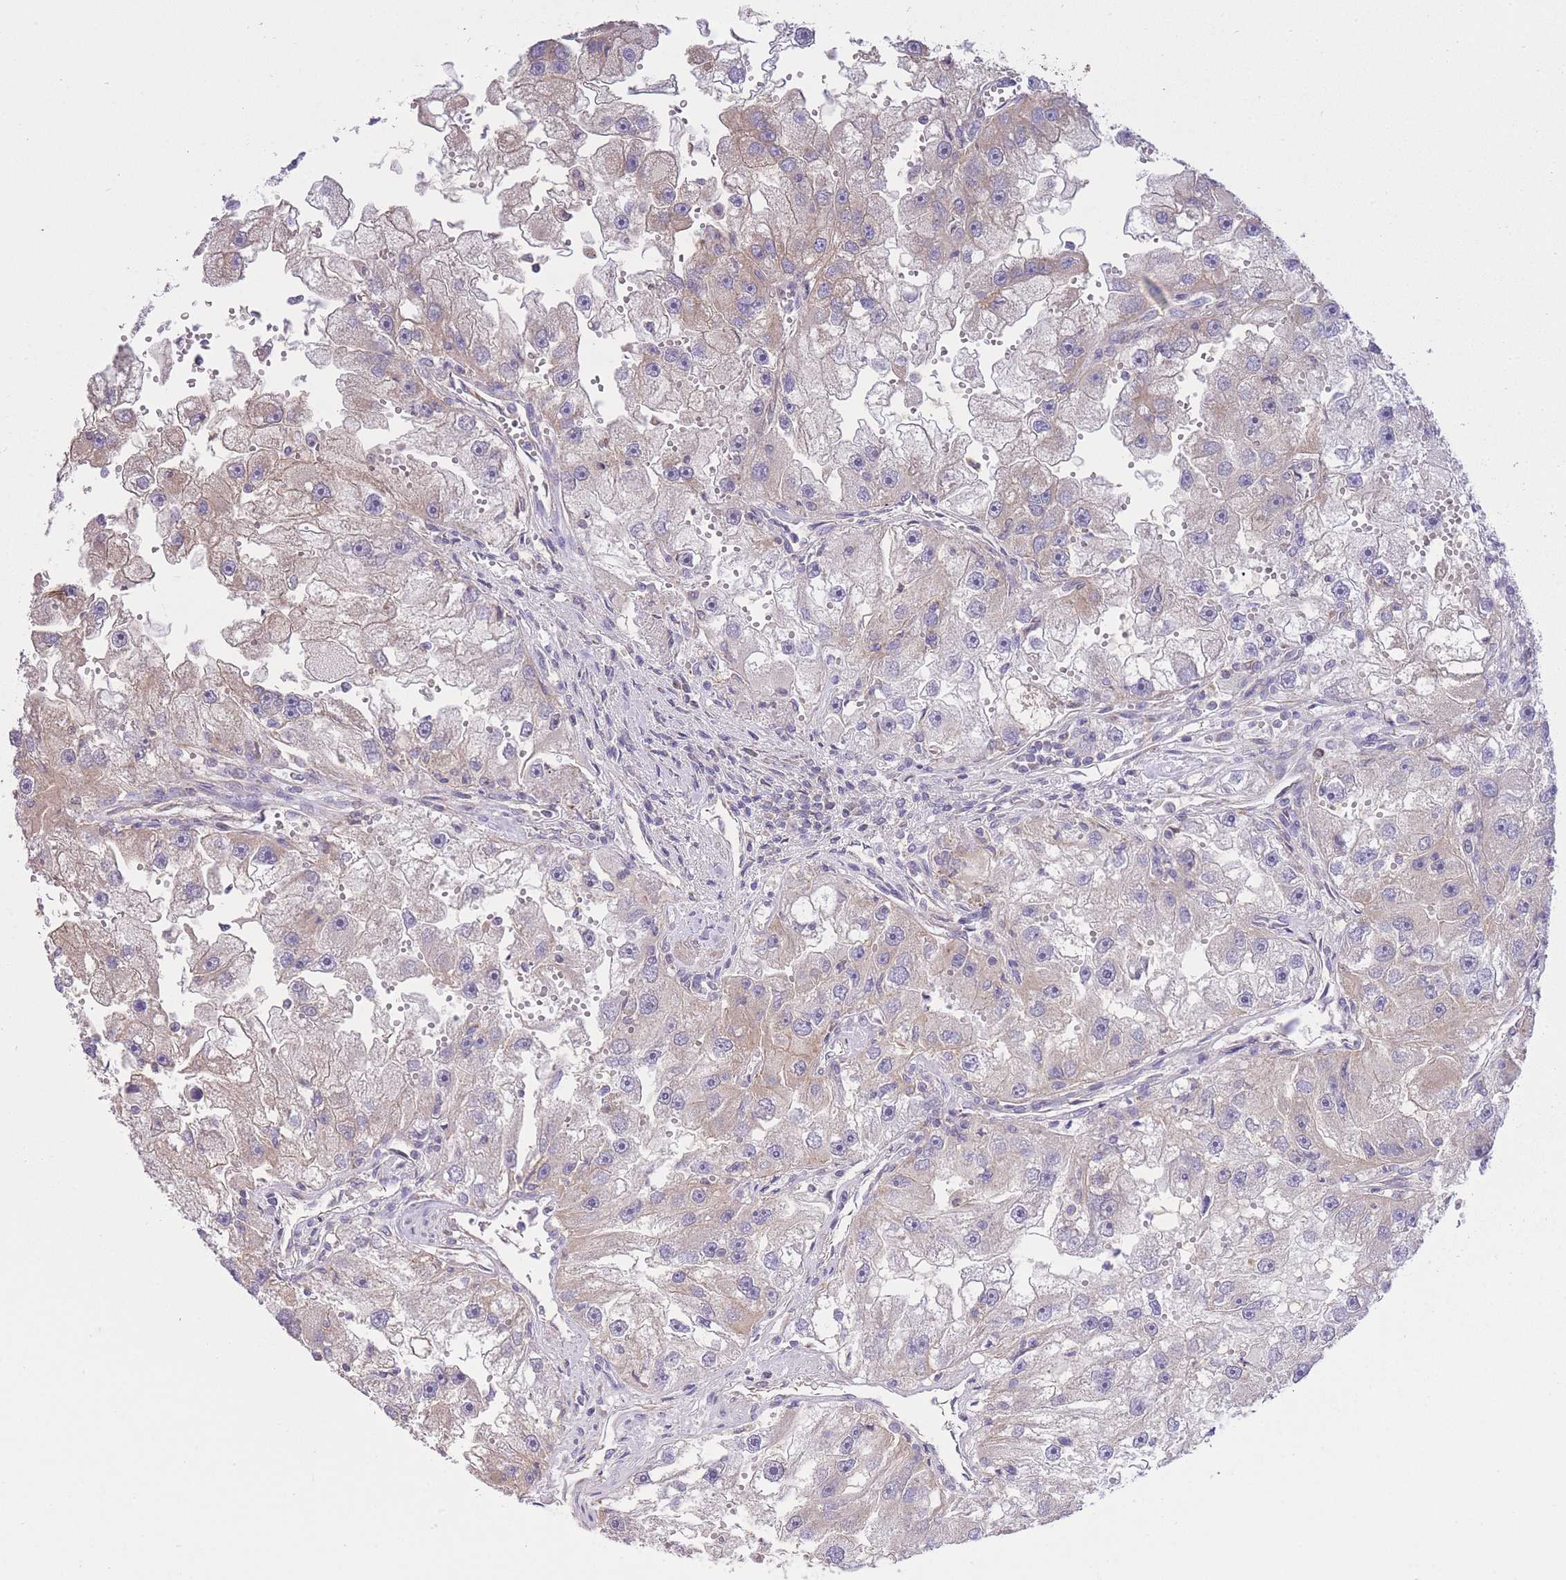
{"staining": {"intensity": "weak", "quantity": "<25%", "location": "cytoplasmic/membranous"}, "tissue": "renal cancer", "cell_type": "Tumor cells", "image_type": "cancer", "snomed": [{"axis": "morphology", "description": "Adenocarcinoma, NOS"}, {"axis": "topography", "description": "Kidney"}], "caption": "The micrograph displays no staining of tumor cells in renal adenocarcinoma.", "gene": "CTBP1", "patient": {"sex": "male", "age": 63}}